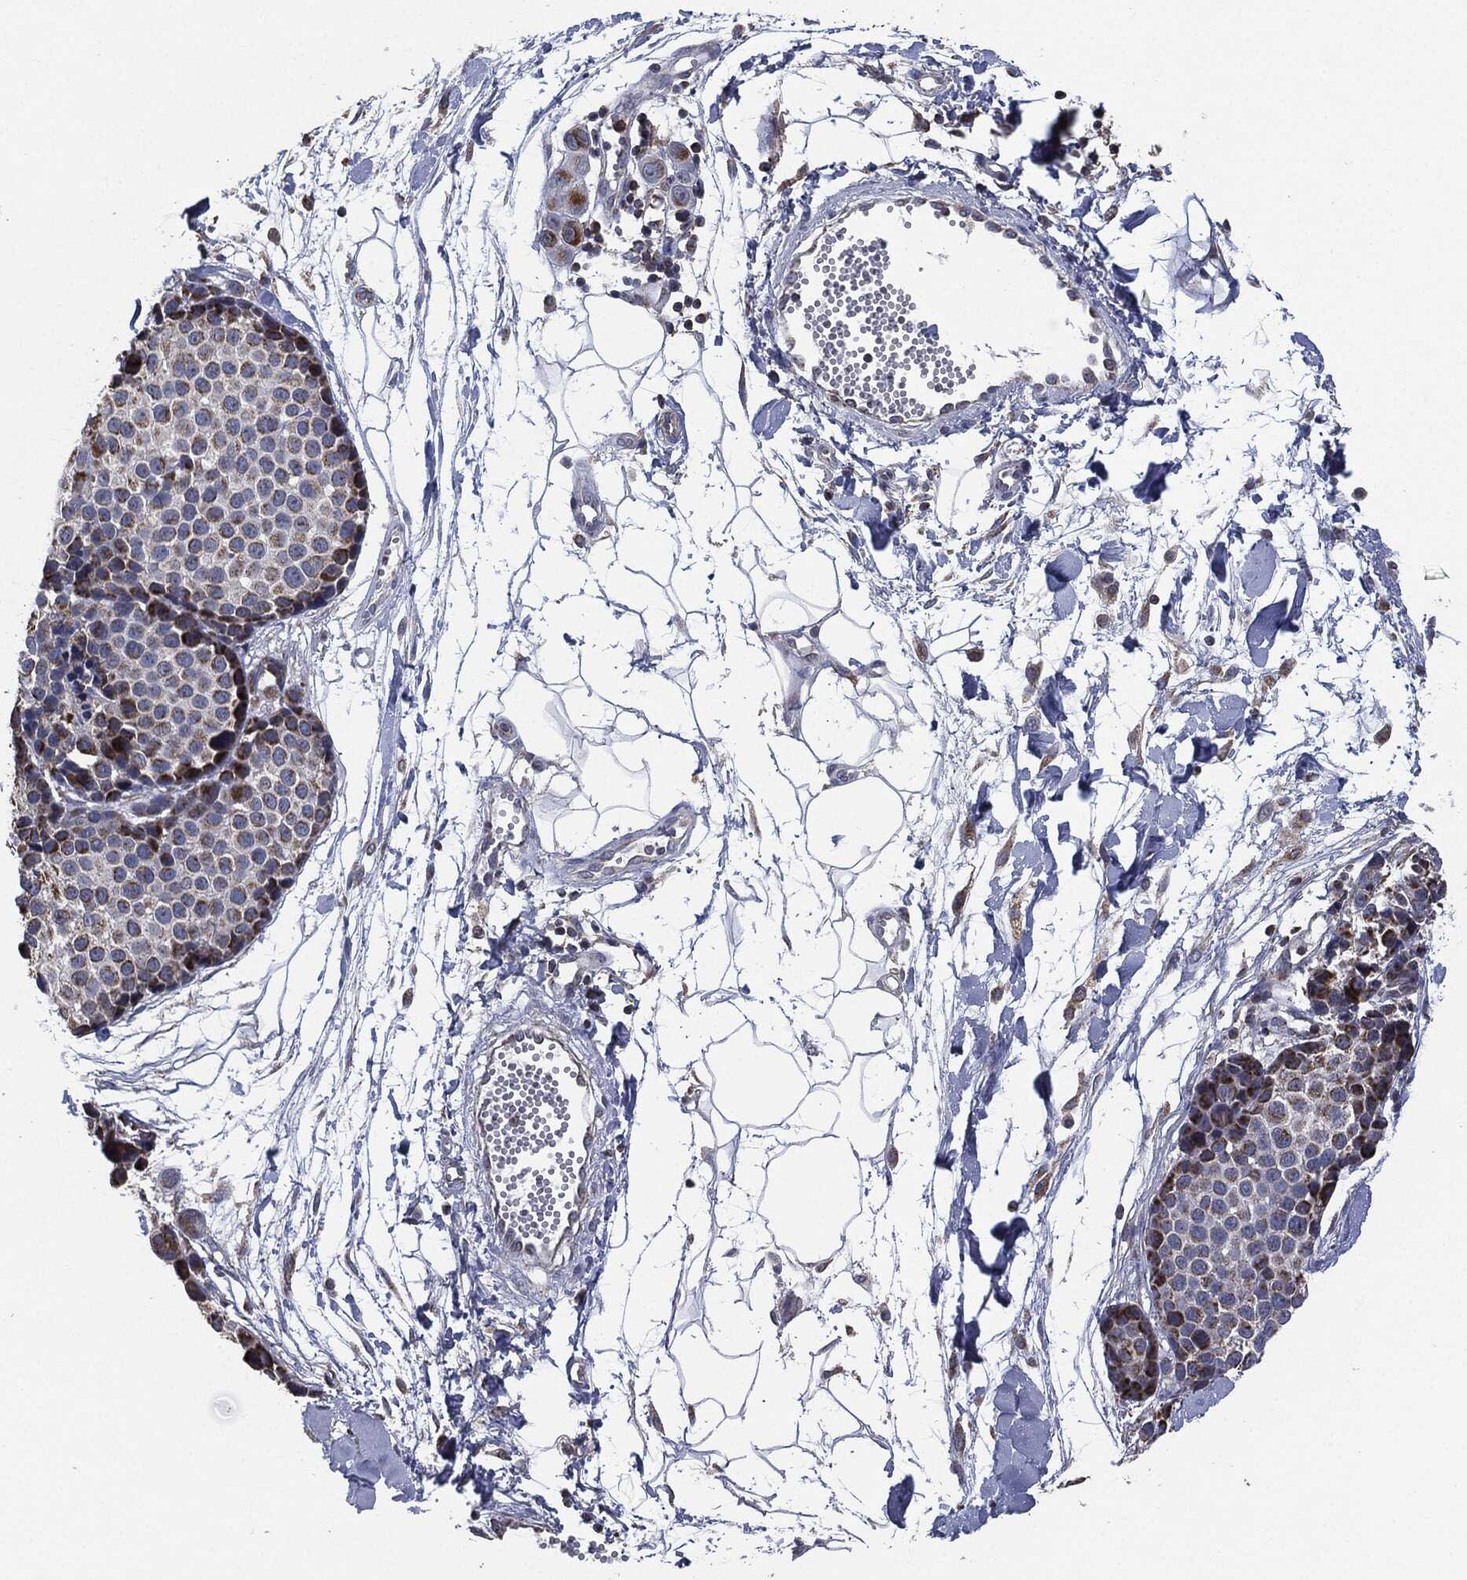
{"staining": {"intensity": "moderate", "quantity": "<25%", "location": "cytoplasmic/membranous"}, "tissue": "melanoma", "cell_type": "Tumor cells", "image_type": "cancer", "snomed": [{"axis": "morphology", "description": "Malignant melanoma, NOS"}, {"axis": "topography", "description": "Skin"}], "caption": "Moderate cytoplasmic/membranous expression is appreciated in approximately <25% of tumor cells in melanoma.", "gene": "NDUFV2", "patient": {"sex": "female", "age": 86}}